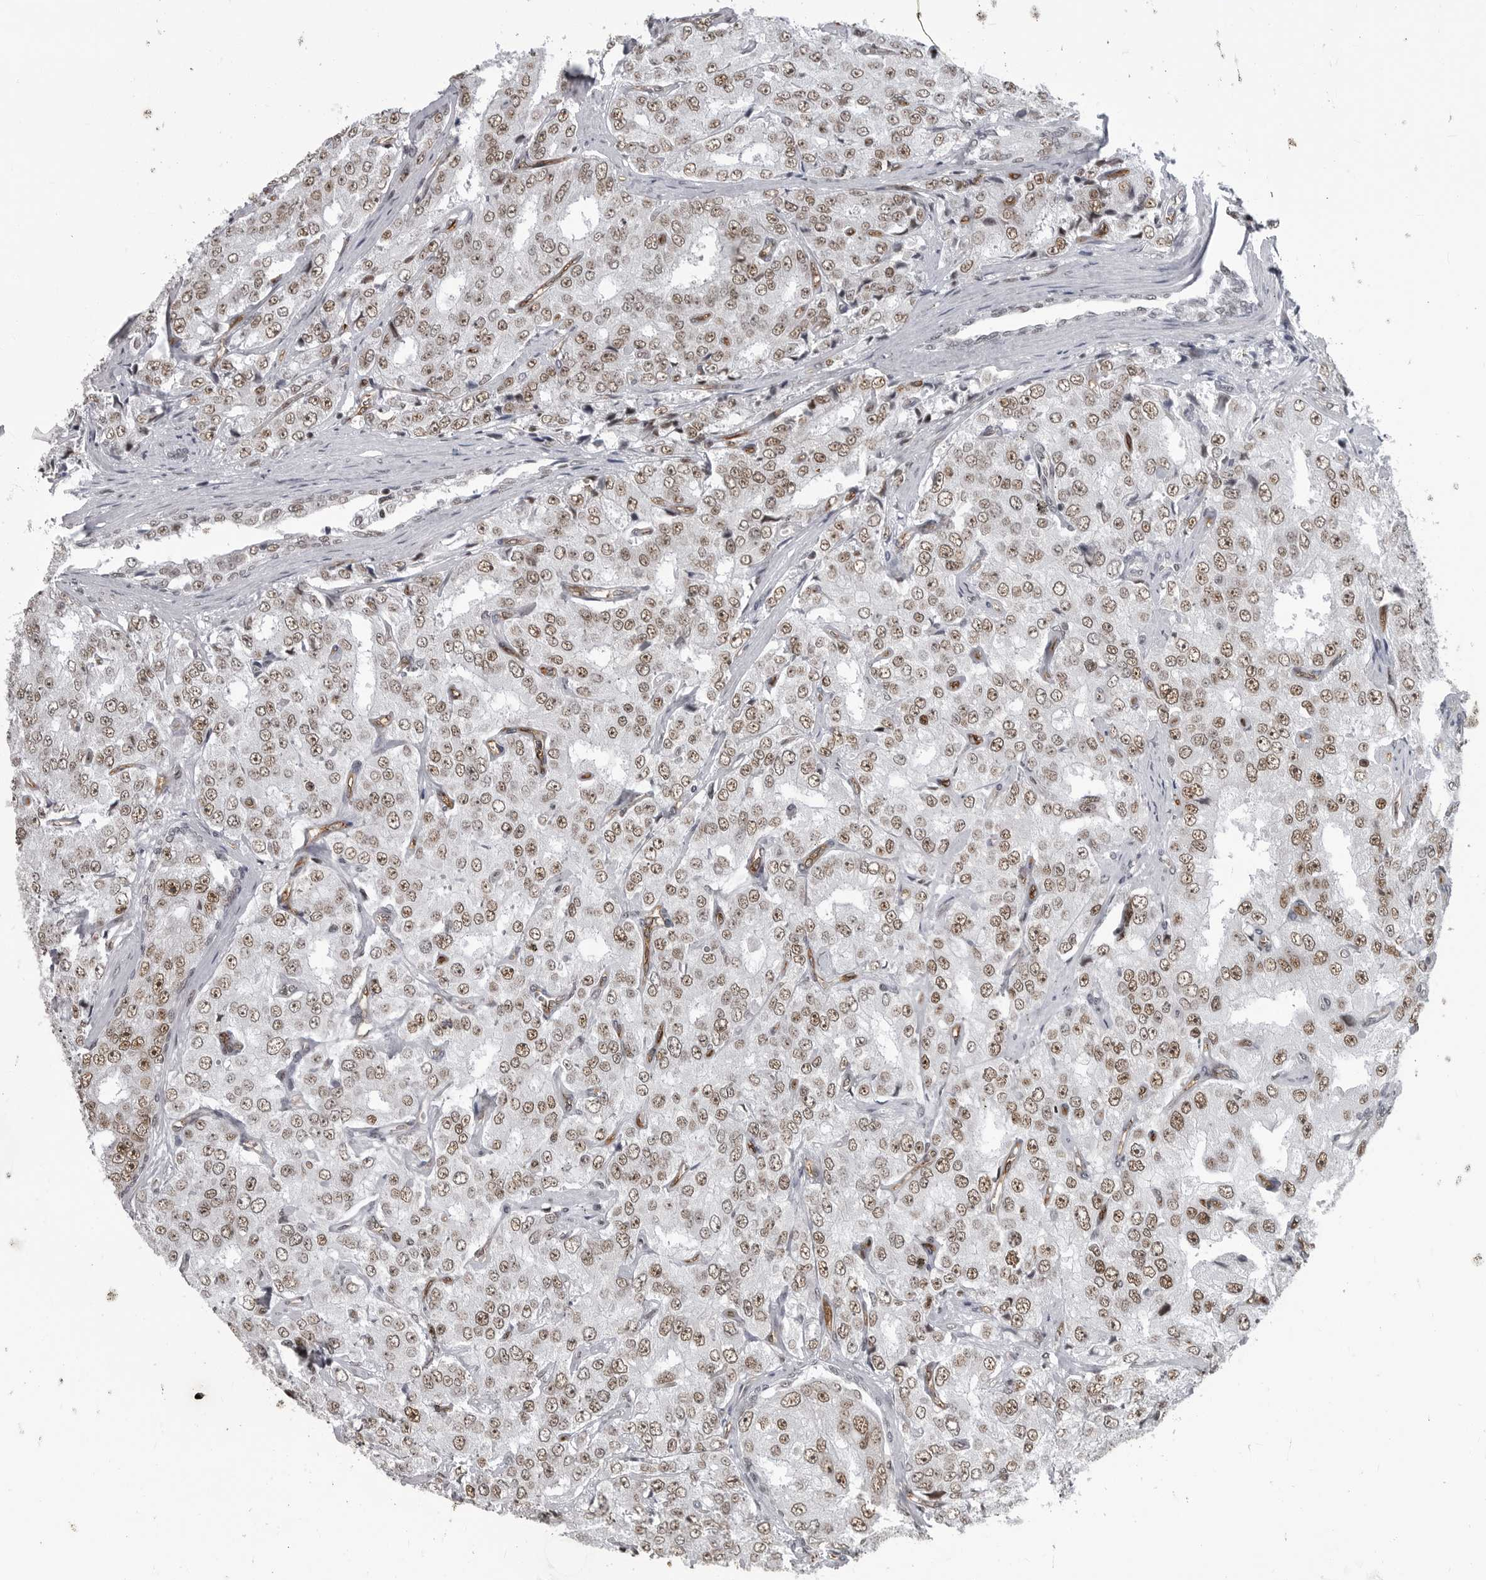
{"staining": {"intensity": "moderate", "quantity": ">75%", "location": "nuclear"}, "tissue": "prostate cancer", "cell_type": "Tumor cells", "image_type": "cancer", "snomed": [{"axis": "morphology", "description": "Adenocarcinoma, High grade"}, {"axis": "topography", "description": "Prostate"}], "caption": "This image exhibits IHC staining of human high-grade adenocarcinoma (prostate), with medium moderate nuclear expression in about >75% of tumor cells.", "gene": "RNF26", "patient": {"sex": "male", "age": 58}}